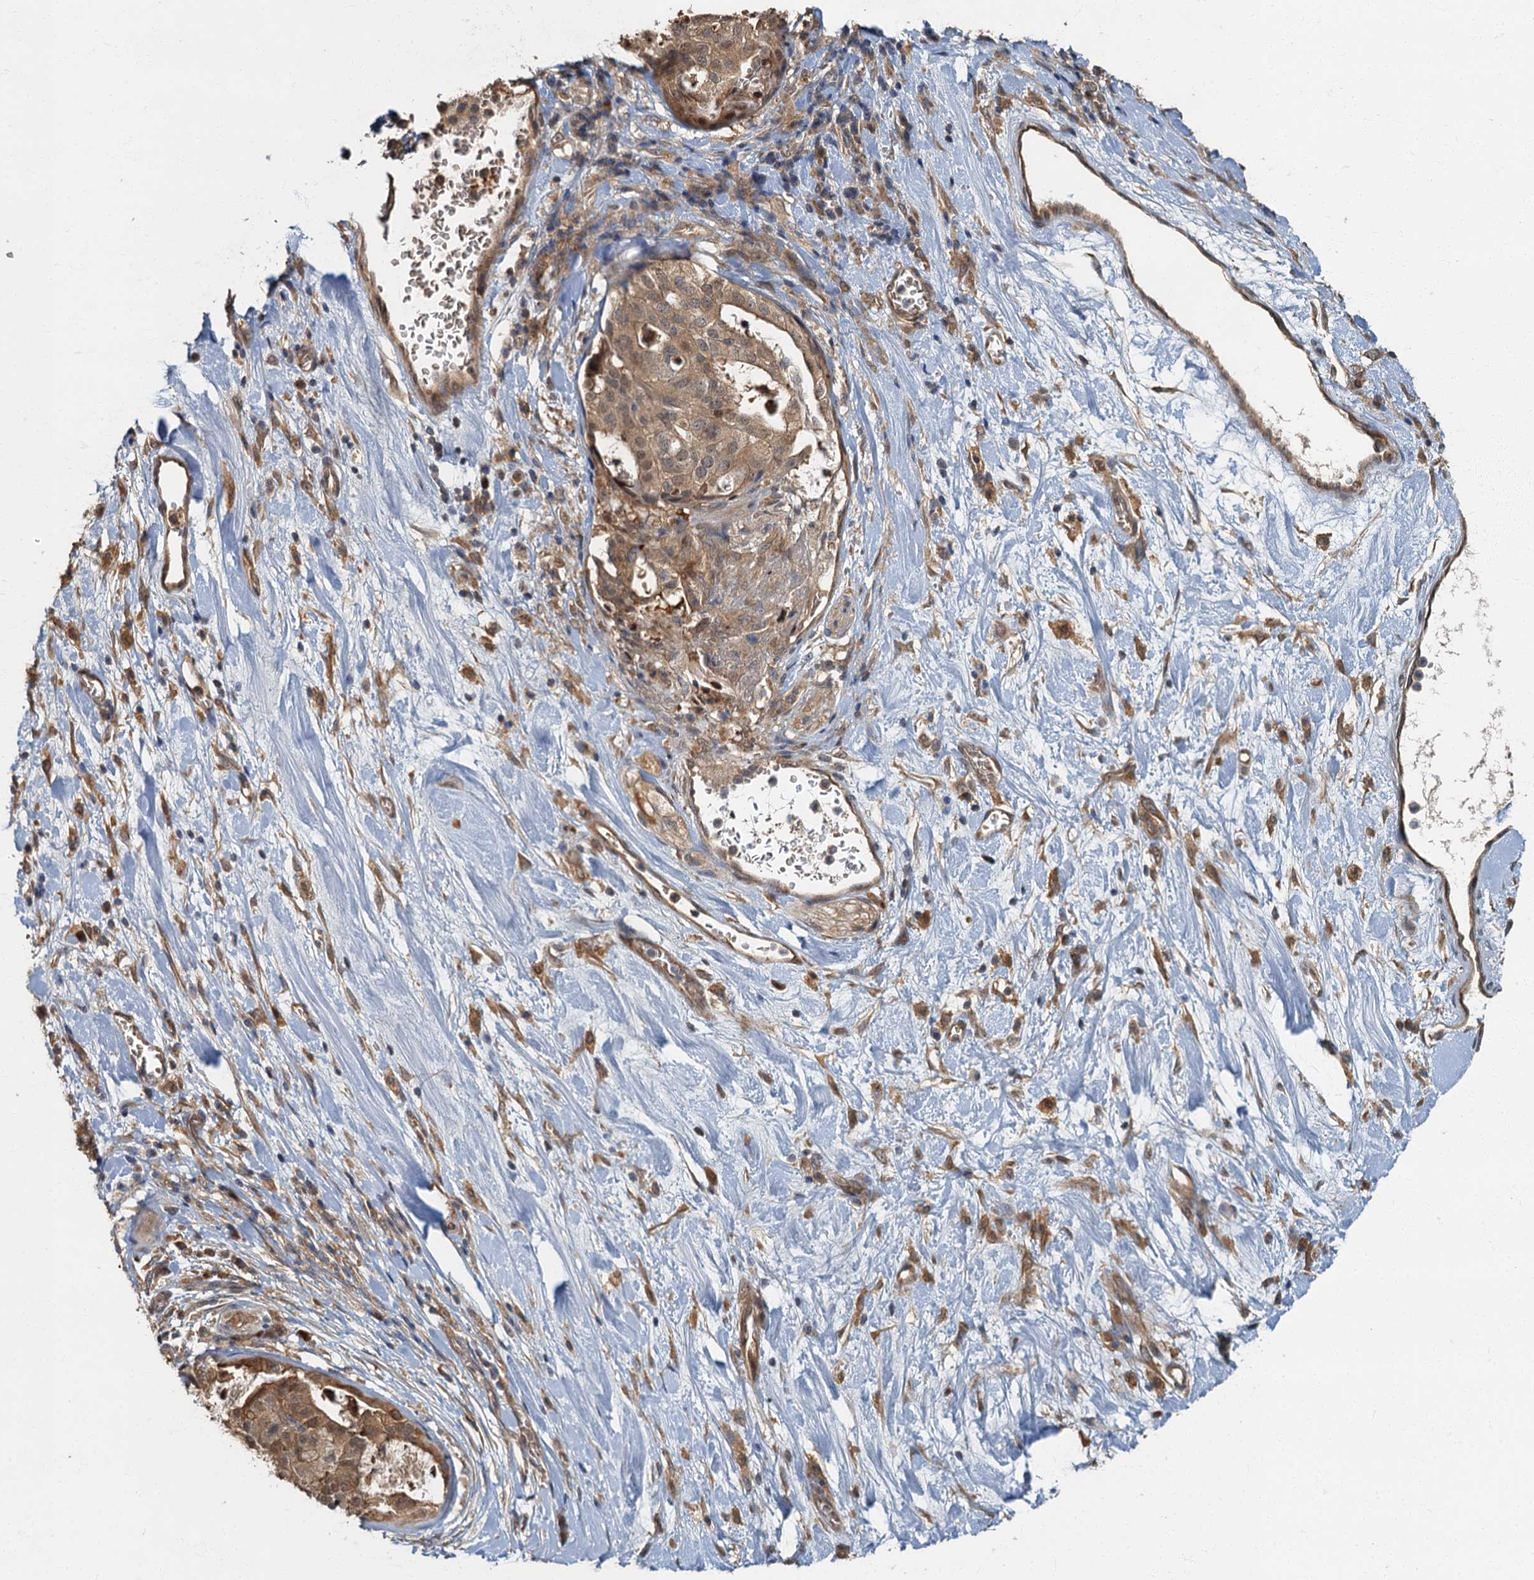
{"staining": {"intensity": "moderate", "quantity": ">75%", "location": "cytoplasmic/membranous,nuclear"}, "tissue": "stomach cancer", "cell_type": "Tumor cells", "image_type": "cancer", "snomed": [{"axis": "morphology", "description": "Adenocarcinoma, NOS"}, {"axis": "topography", "description": "Stomach"}], "caption": "Tumor cells show medium levels of moderate cytoplasmic/membranous and nuclear positivity in approximately >75% of cells in stomach cancer (adenocarcinoma).", "gene": "TBCK", "patient": {"sex": "male", "age": 48}}